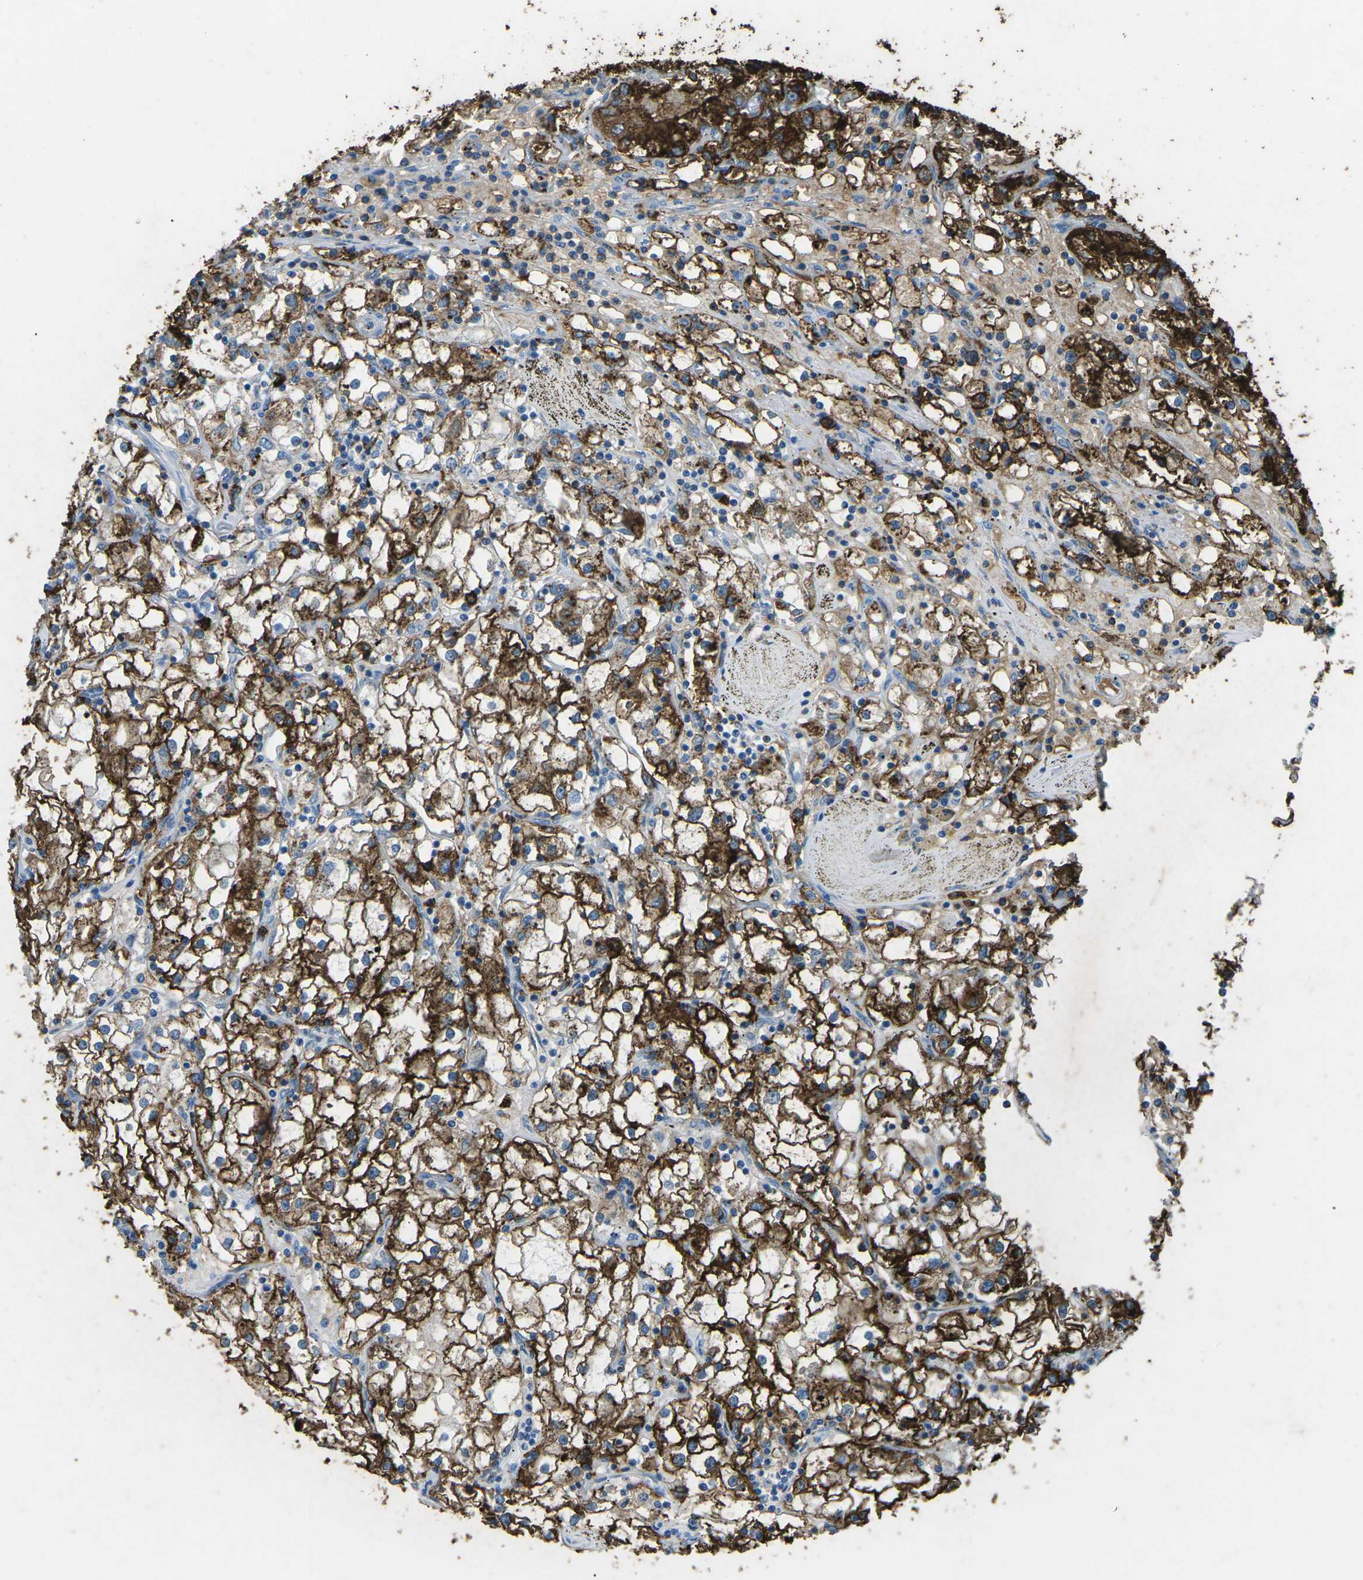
{"staining": {"intensity": "strong", "quantity": ">75%", "location": "cytoplasmic/membranous"}, "tissue": "renal cancer", "cell_type": "Tumor cells", "image_type": "cancer", "snomed": [{"axis": "morphology", "description": "Adenocarcinoma, NOS"}, {"axis": "topography", "description": "Kidney"}], "caption": "Adenocarcinoma (renal) stained for a protein demonstrates strong cytoplasmic/membranous positivity in tumor cells. (IHC, brightfield microscopy, high magnification).", "gene": "CTAGE1", "patient": {"sex": "male", "age": 56}}